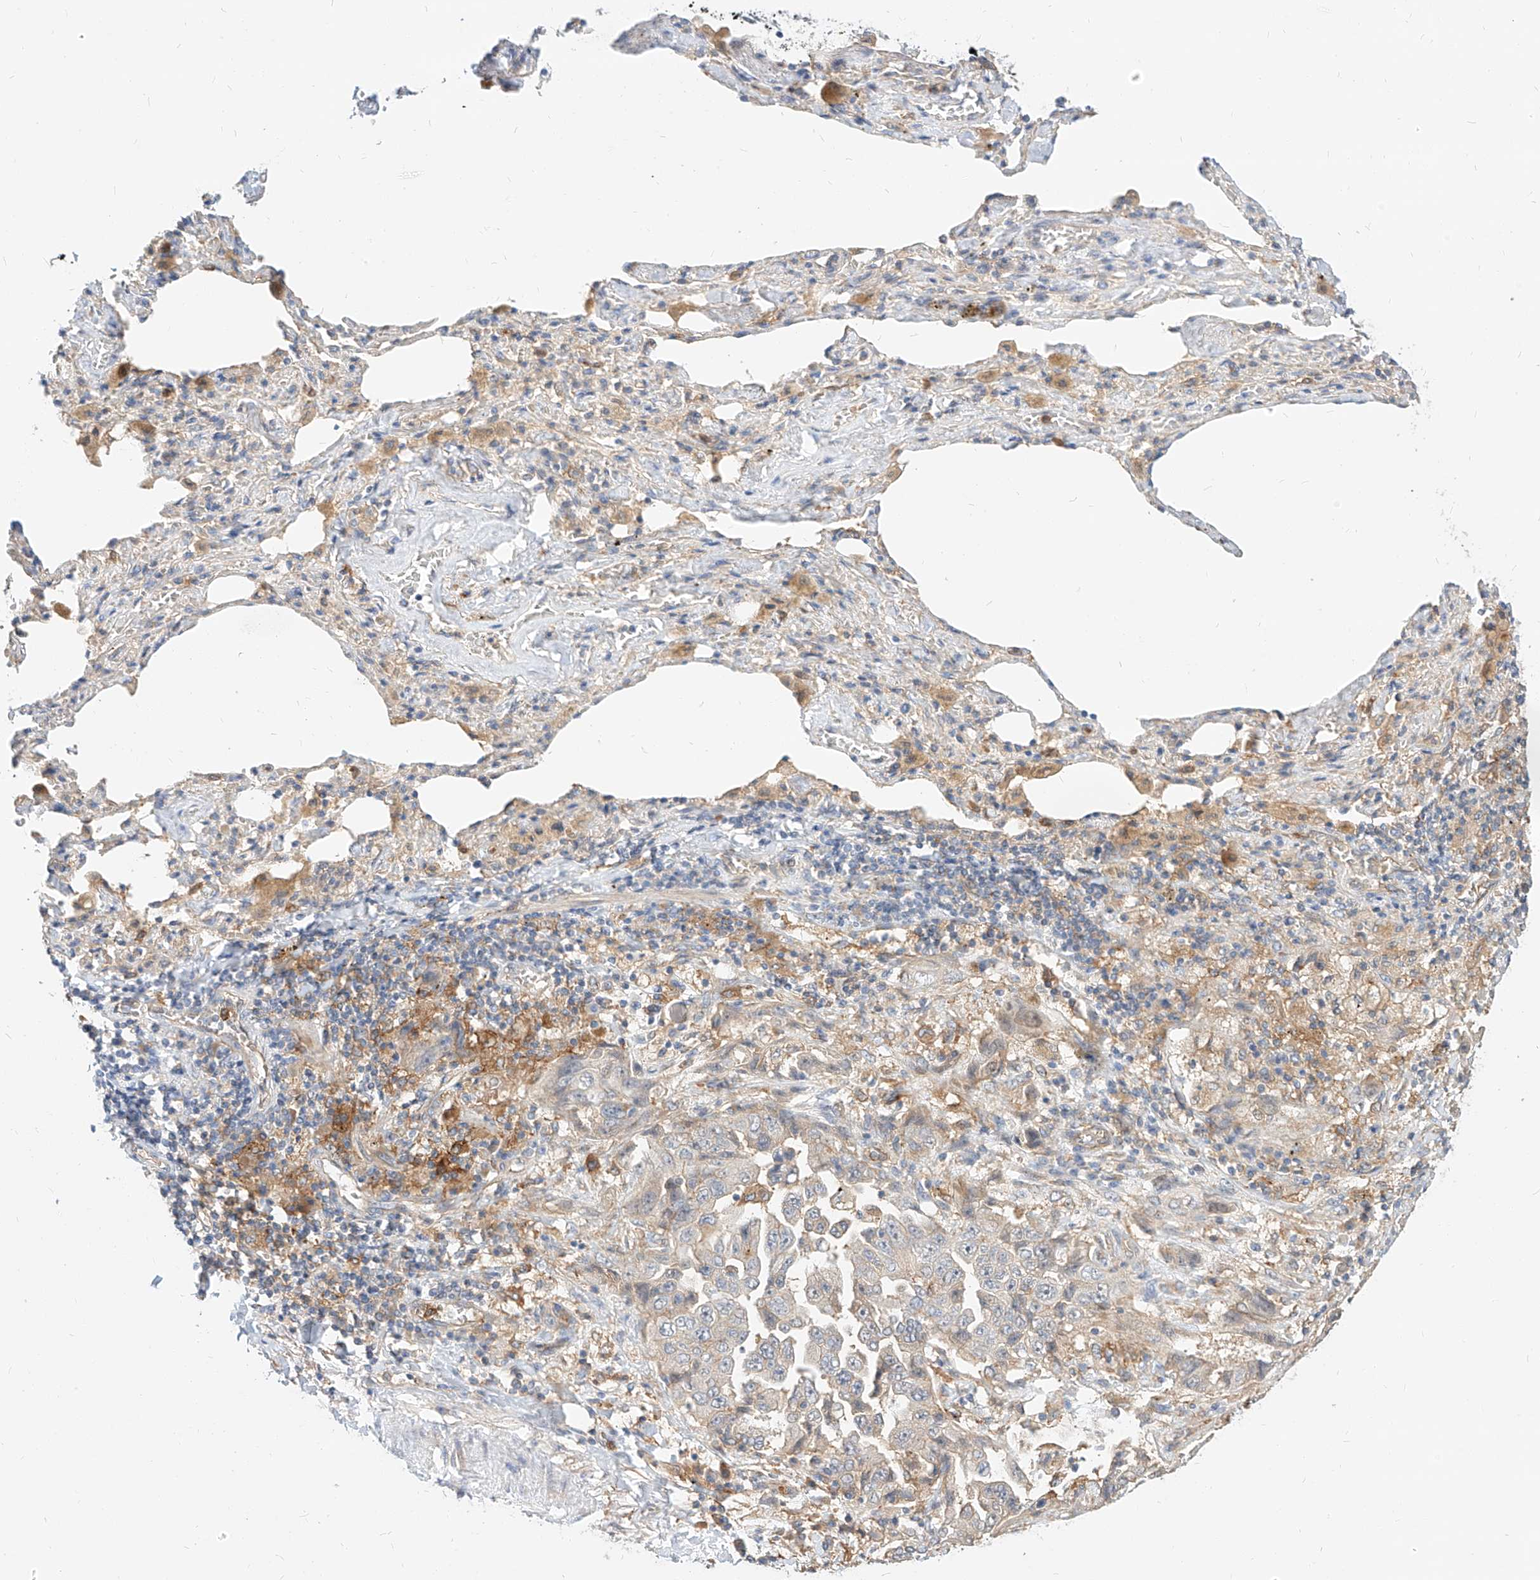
{"staining": {"intensity": "negative", "quantity": "none", "location": "none"}, "tissue": "lung cancer", "cell_type": "Tumor cells", "image_type": "cancer", "snomed": [{"axis": "morphology", "description": "Adenocarcinoma, NOS"}, {"axis": "topography", "description": "Lung"}], "caption": "A high-resolution image shows IHC staining of lung cancer, which displays no significant positivity in tumor cells.", "gene": "NFAM1", "patient": {"sex": "female", "age": 51}}